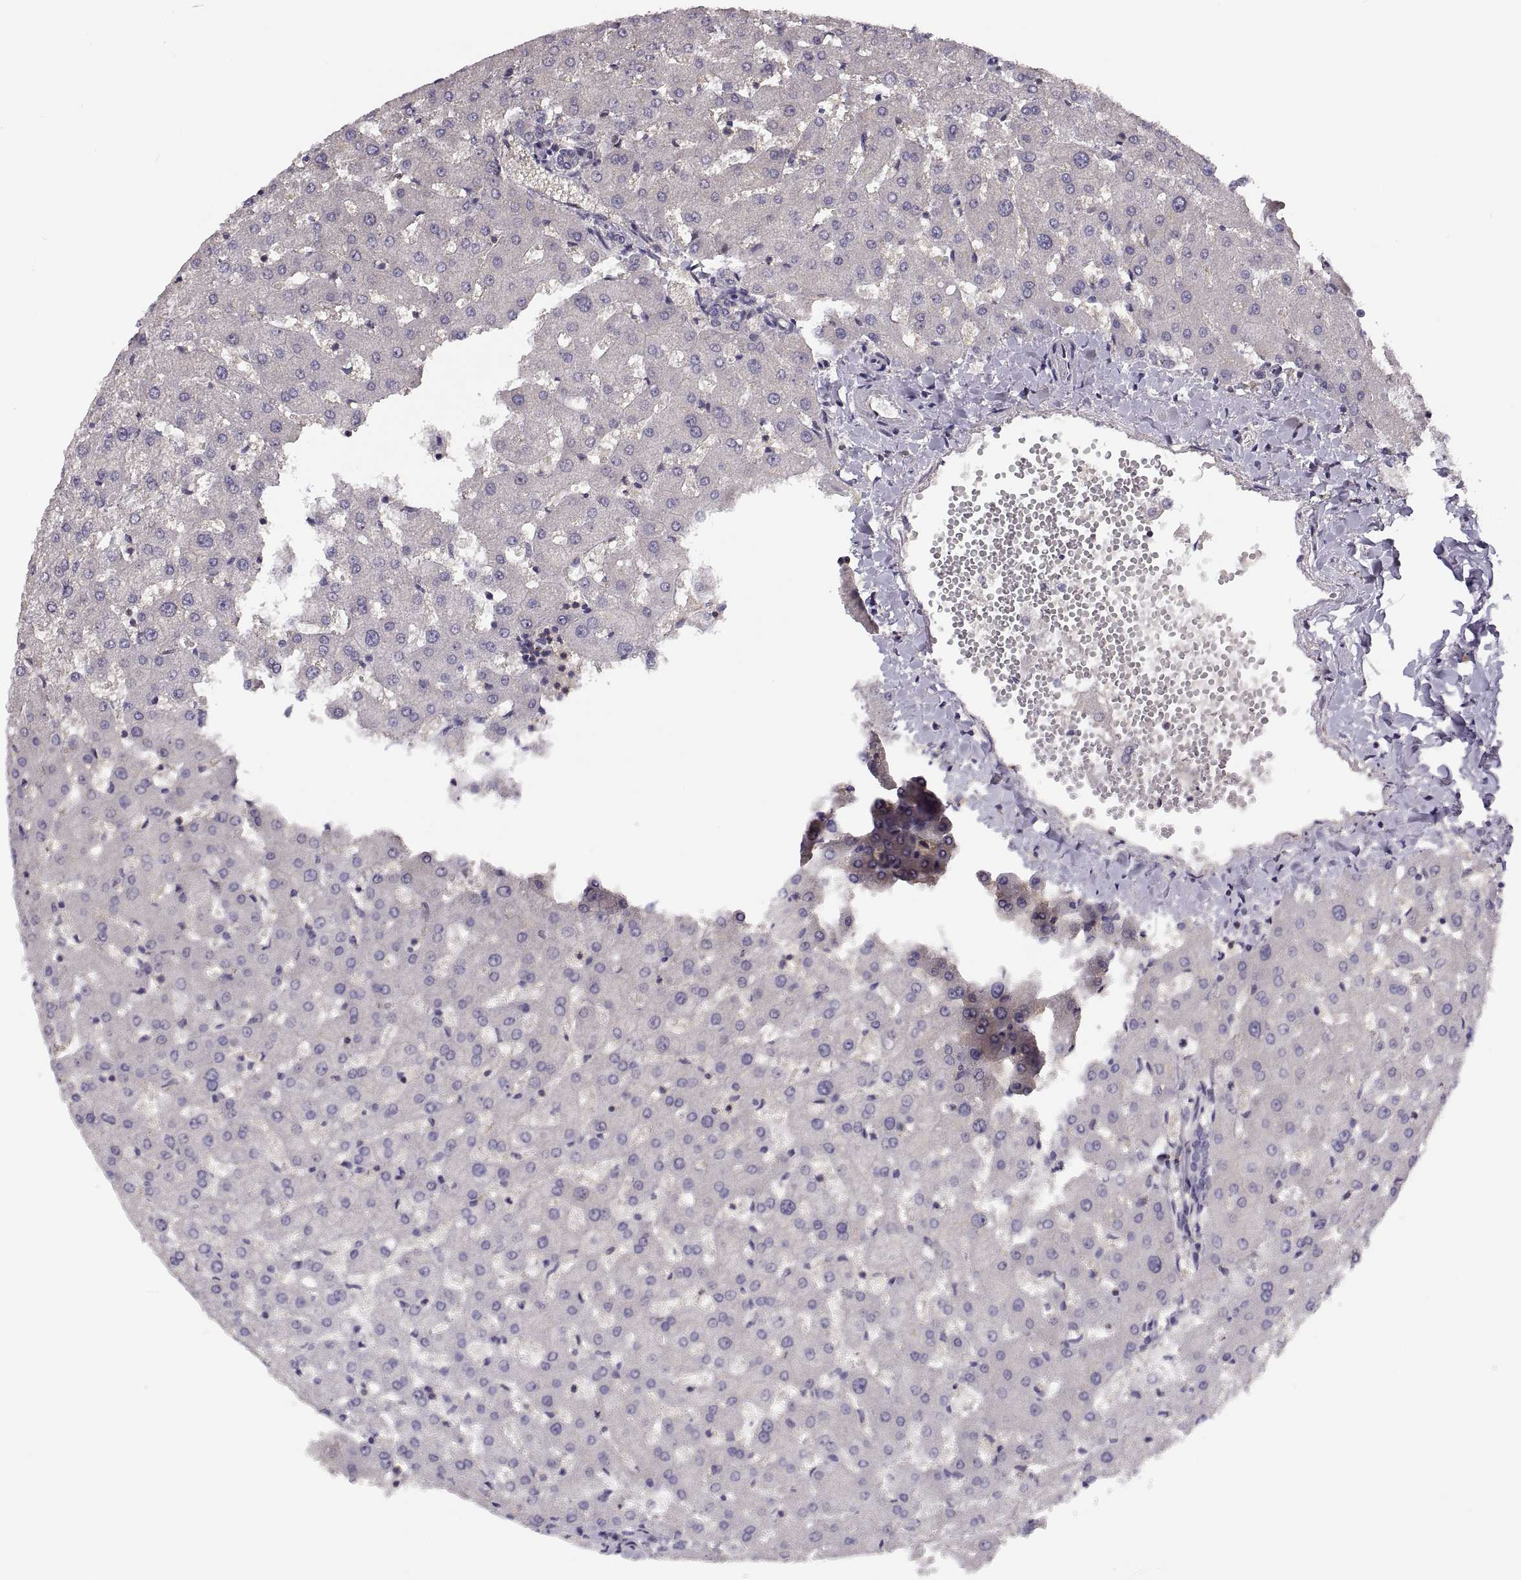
{"staining": {"intensity": "negative", "quantity": "none", "location": "none"}, "tissue": "liver", "cell_type": "Cholangiocytes", "image_type": "normal", "snomed": [{"axis": "morphology", "description": "Normal tissue, NOS"}, {"axis": "topography", "description": "Liver"}], "caption": "The micrograph shows no staining of cholangiocytes in unremarkable liver. The staining was performed using DAB (3,3'-diaminobenzidine) to visualize the protein expression in brown, while the nuclei were stained in blue with hematoxylin (Magnification: 20x).", "gene": "NMNAT2", "patient": {"sex": "female", "age": 50}}